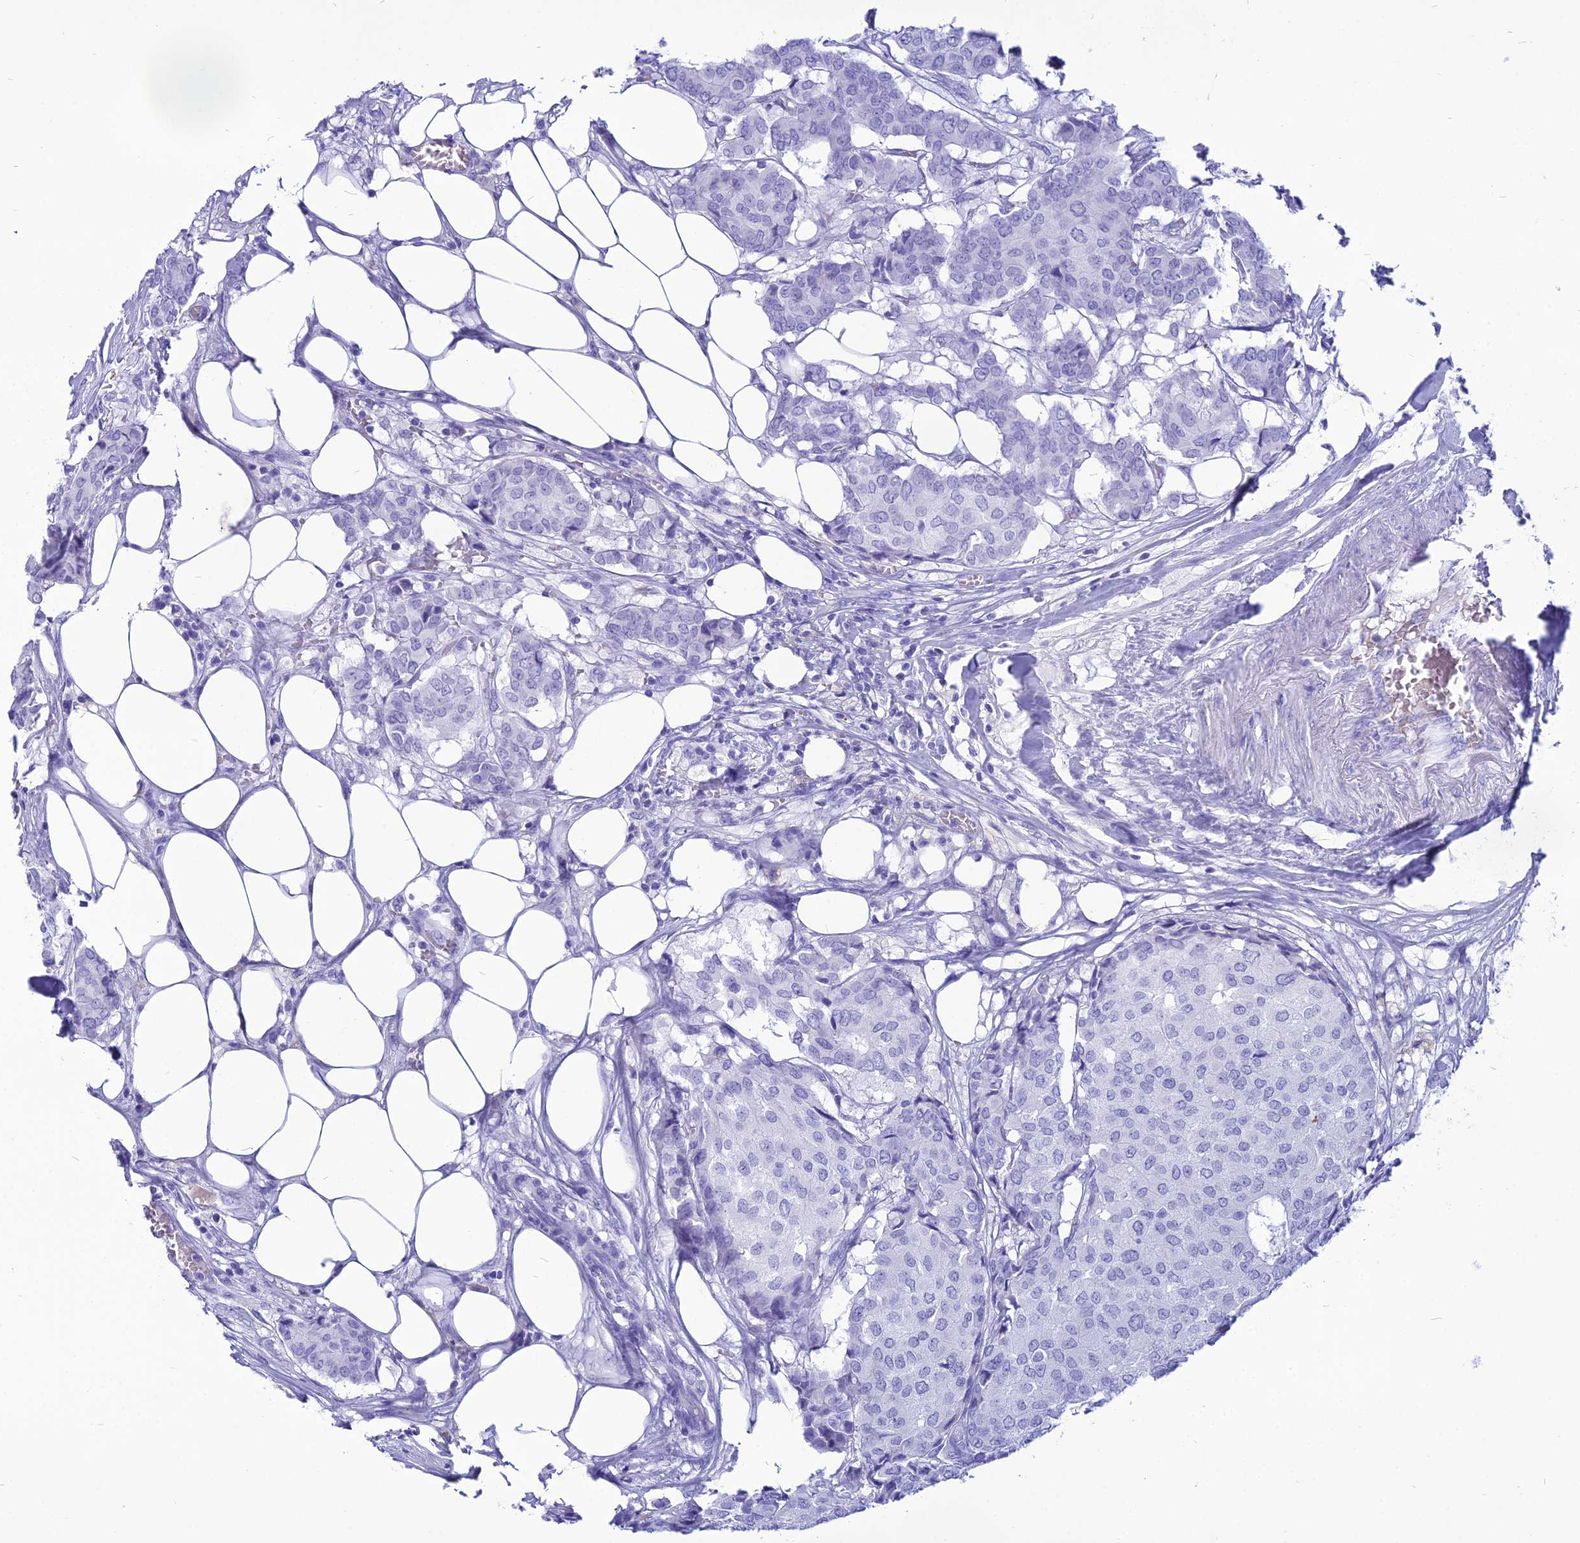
{"staining": {"intensity": "negative", "quantity": "none", "location": "none"}, "tissue": "breast cancer", "cell_type": "Tumor cells", "image_type": "cancer", "snomed": [{"axis": "morphology", "description": "Duct carcinoma"}, {"axis": "topography", "description": "Breast"}], "caption": "The IHC histopathology image has no significant expression in tumor cells of breast cancer (invasive ductal carcinoma) tissue. (DAB (3,3'-diaminobenzidine) immunohistochemistry, high magnification).", "gene": "PNMA5", "patient": {"sex": "female", "age": 75}}